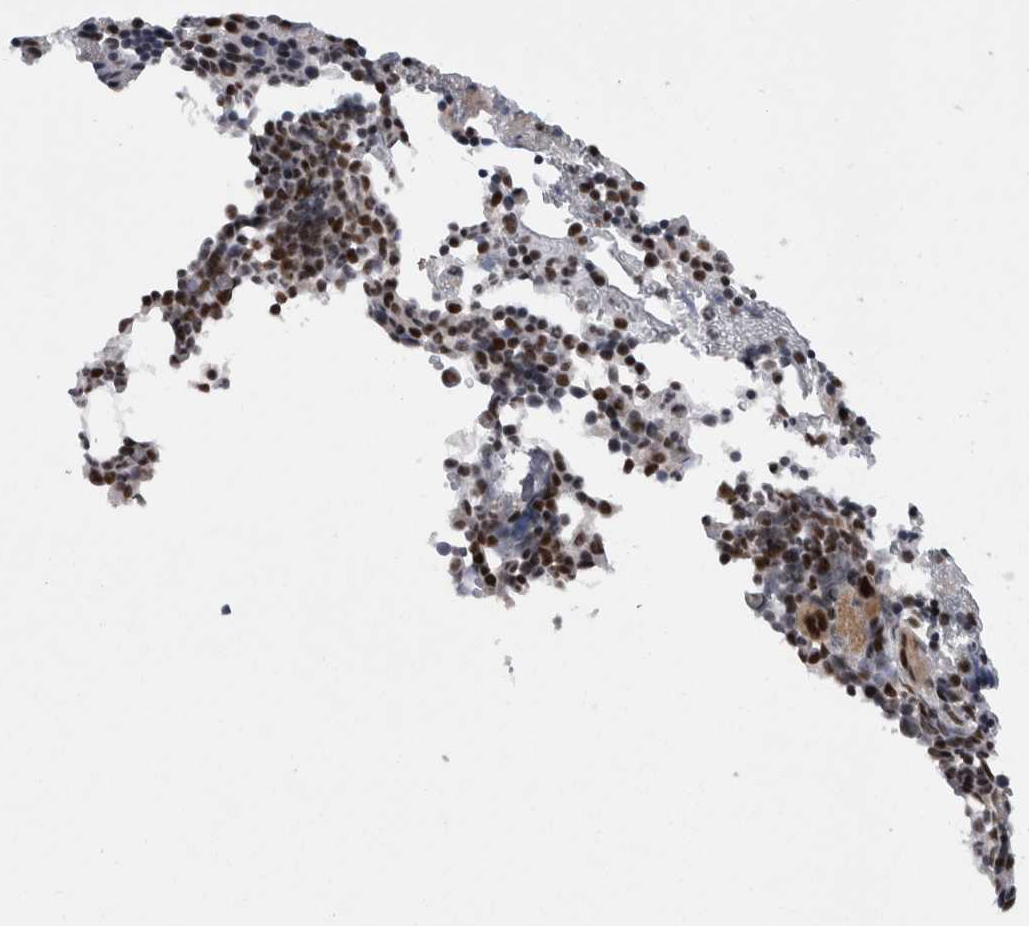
{"staining": {"intensity": "strong", "quantity": "25%-75%", "location": "nuclear"}, "tissue": "bone marrow", "cell_type": "Hematopoietic cells", "image_type": "normal", "snomed": [{"axis": "morphology", "description": "Normal tissue, NOS"}, {"axis": "morphology", "description": "Inflammation, NOS"}, {"axis": "topography", "description": "Bone marrow"}], "caption": "High-magnification brightfield microscopy of normal bone marrow stained with DAB (brown) and counterstained with hematoxylin (blue). hematopoietic cells exhibit strong nuclear positivity is present in about25%-75% of cells. The protein of interest is shown in brown color, while the nuclei are stained blue.", "gene": "CDK11A", "patient": {"sex": "male", "age": 31}}